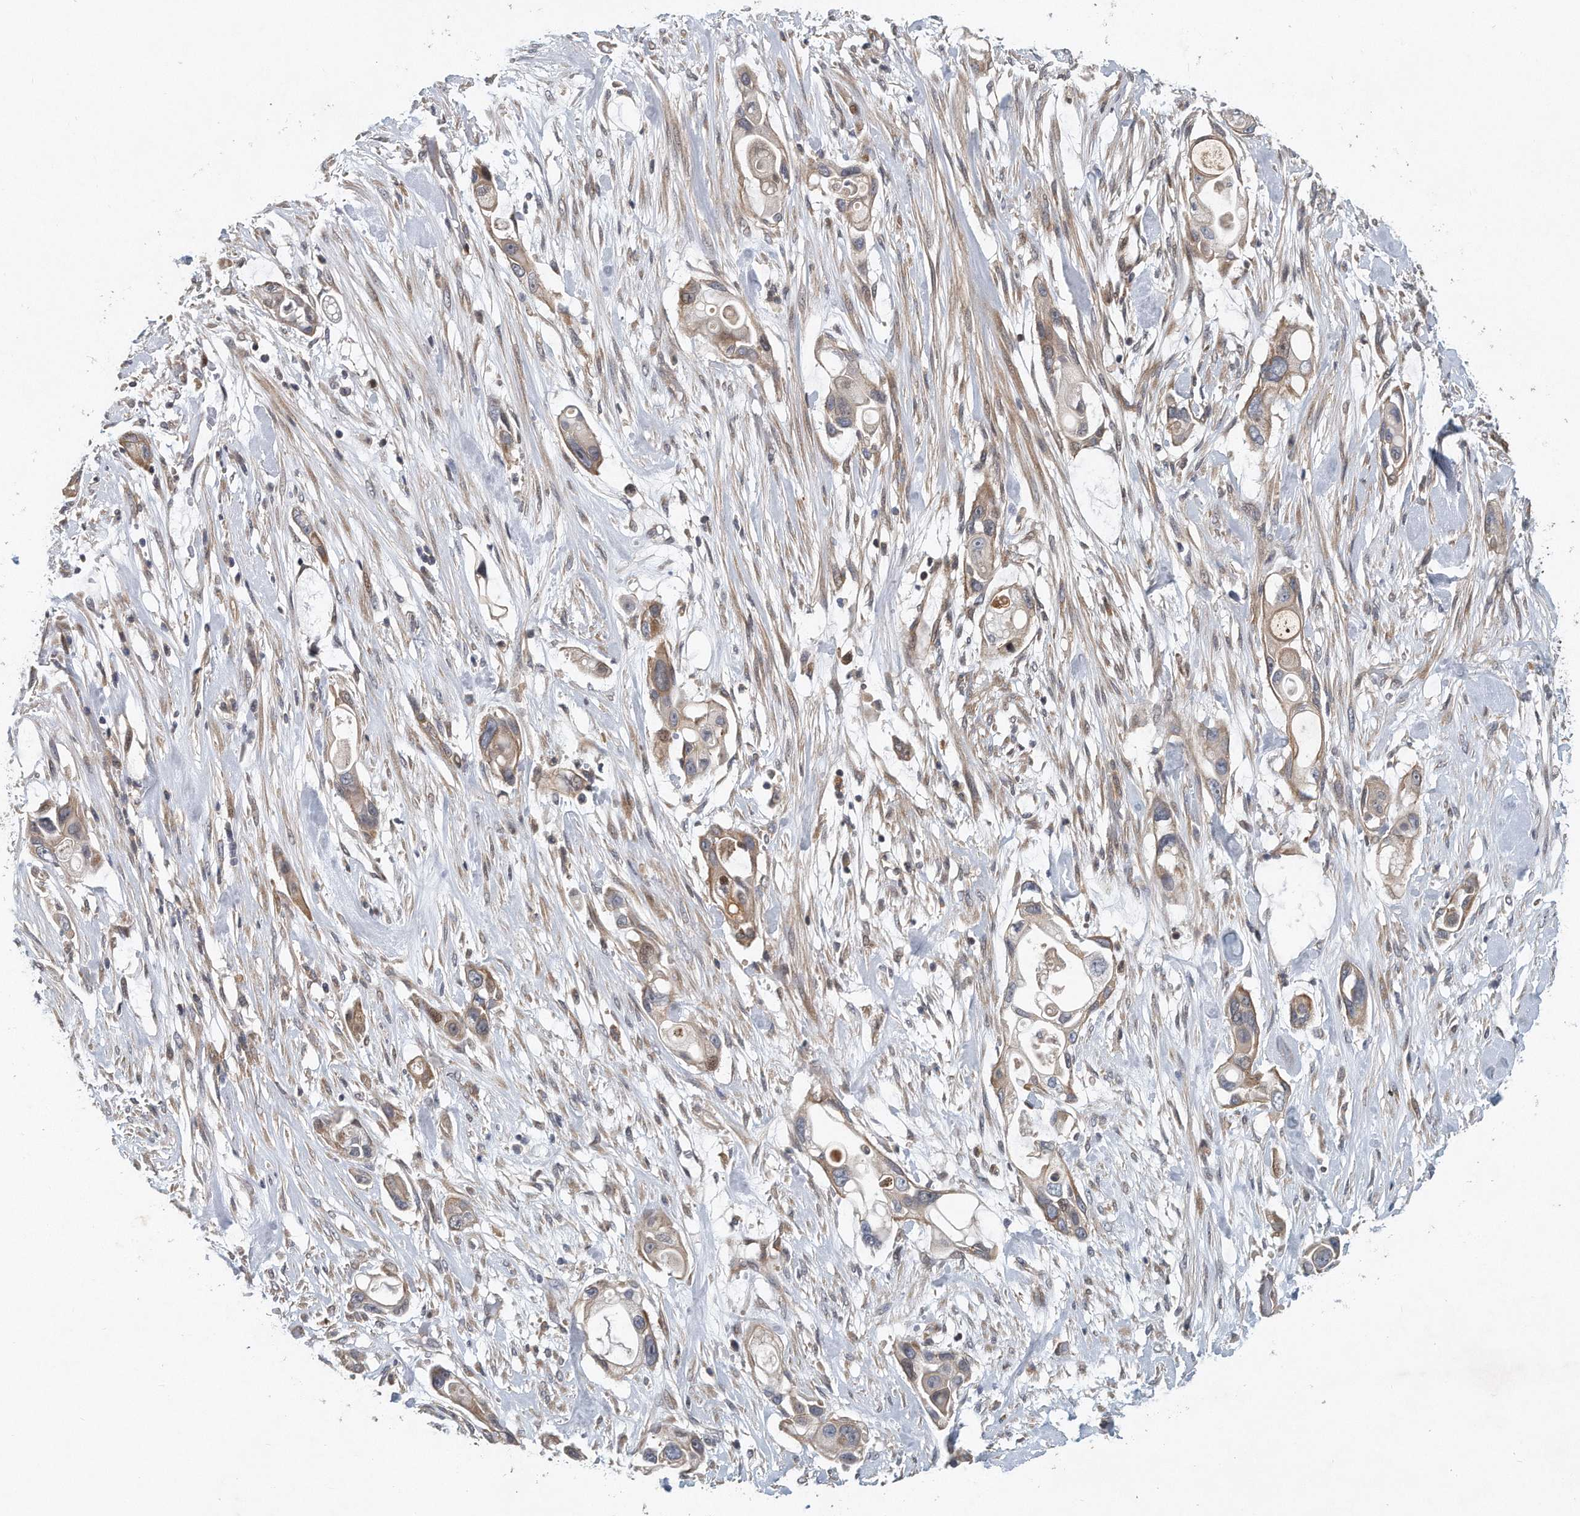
{"staining": {"intensity": "weak", "quantity": ">75%", "location": "cytoplasmic/membranous"}, "tissue": "pancreatic cancer", "cell_type": "Tumor cells", "image_type": "cancer", "snomed": [{"axis": "morphology", "description": "Adenocarcinoma, NOS"}, {"axis": "topography", "description": "Pancreas"}], "caption": "The histopathology image reveals immunohistochemical staining of pancreatic cancer (adenocarcinoma). There is weak cytoplasmic/membranous positivity is identified in about >75% of tumor cells.", "gene": "PCDH8", "patient": {"sex": "female", "age": 60}}